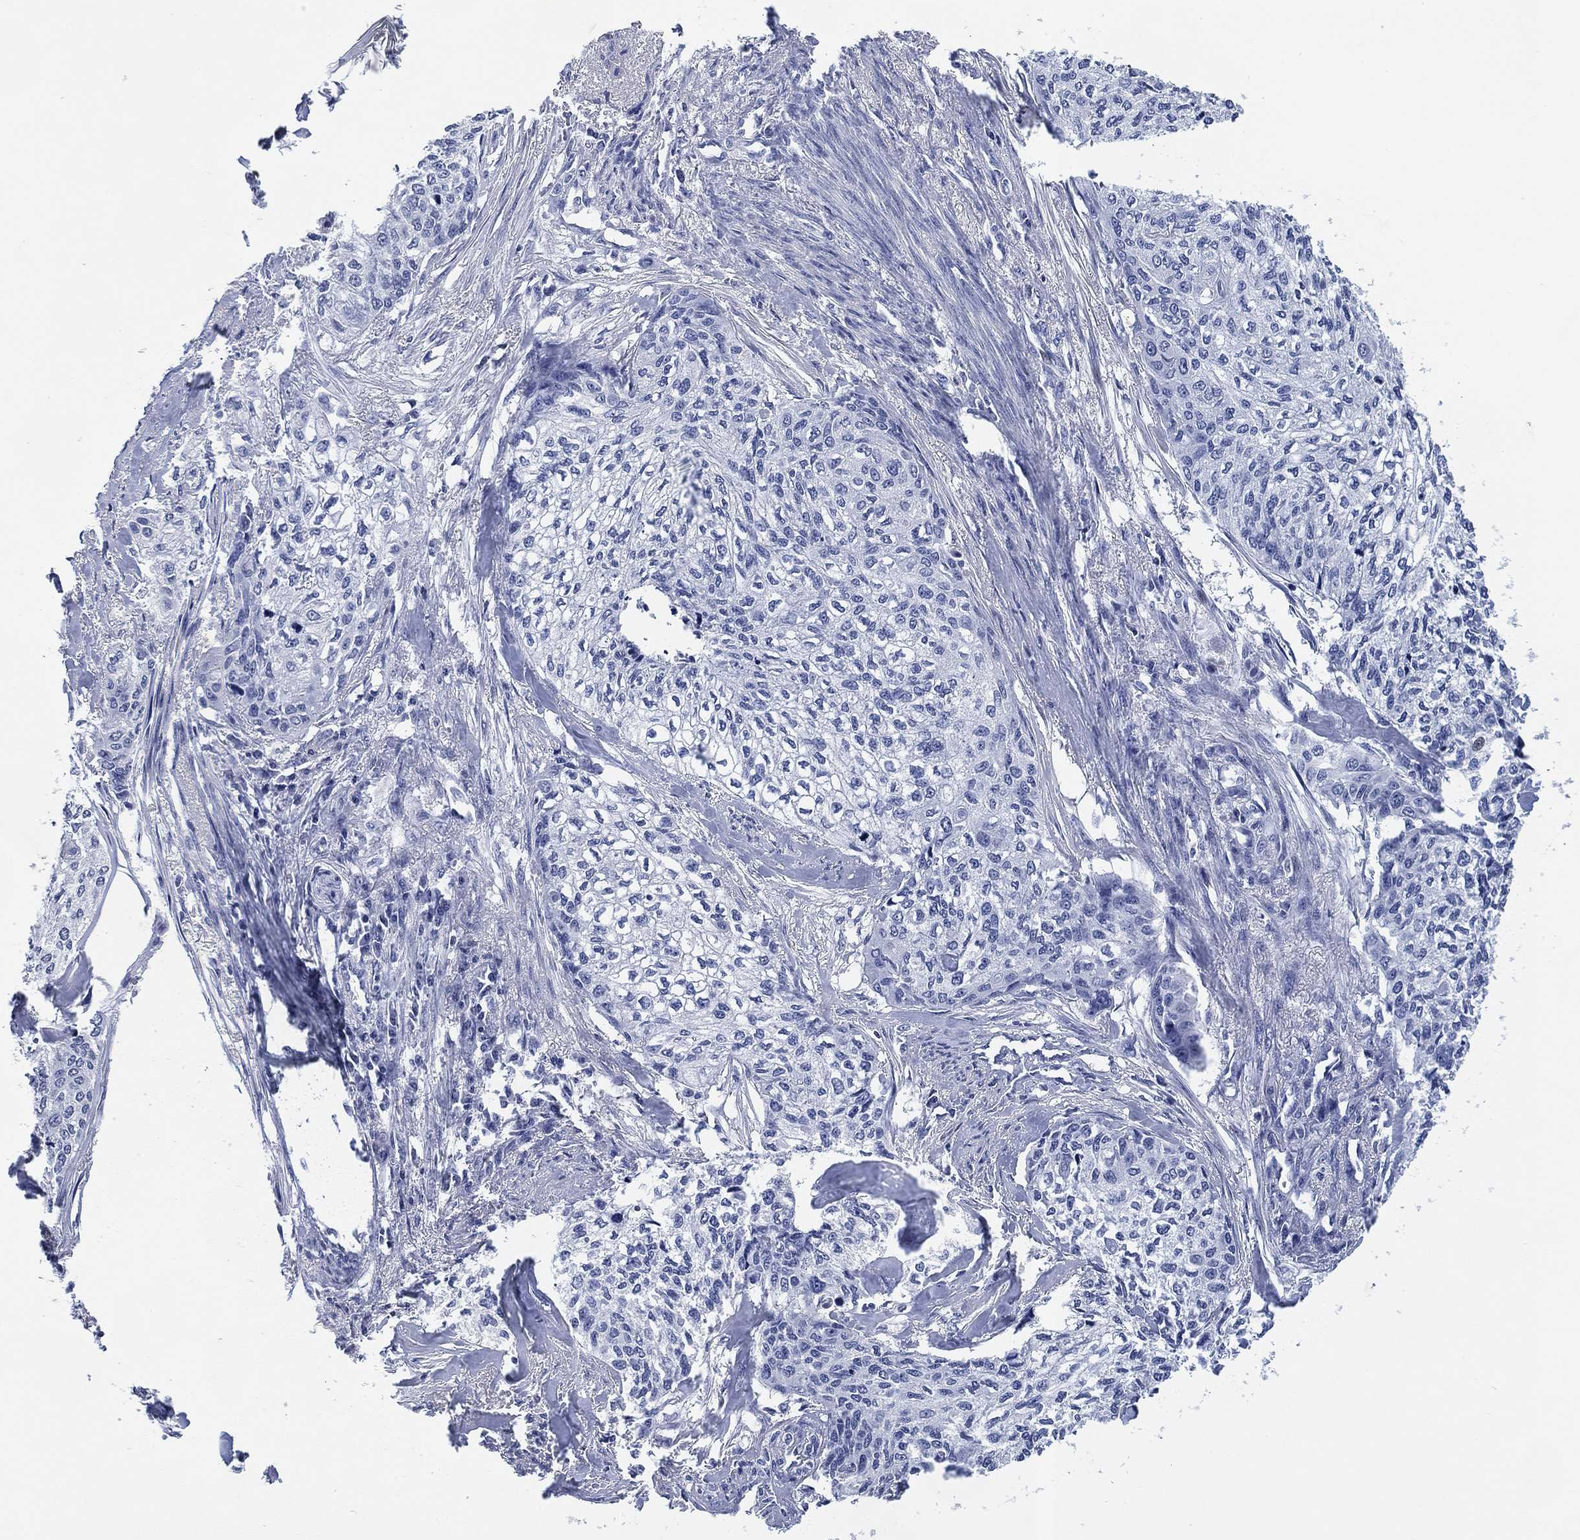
{"staining": {"intensity": "negative", "quantity": "none", "location": "none"}, "tissue": "cervical cancer", "cell_type": "Tumor cells", "image_type": "cancer", "snomed": [{"axis": "morphology", "description": "Squamous cell carcinoma, NOS"}, {"axis": "topography", "description": "Cervix"}], "caption": "This is an immunohistochemistry photomicrograph of squamous cell carcinoma (cervical). There is no staining in tumor cells.", "gene": "DAZL", "patient": {"sex": "female", "age": 58}}